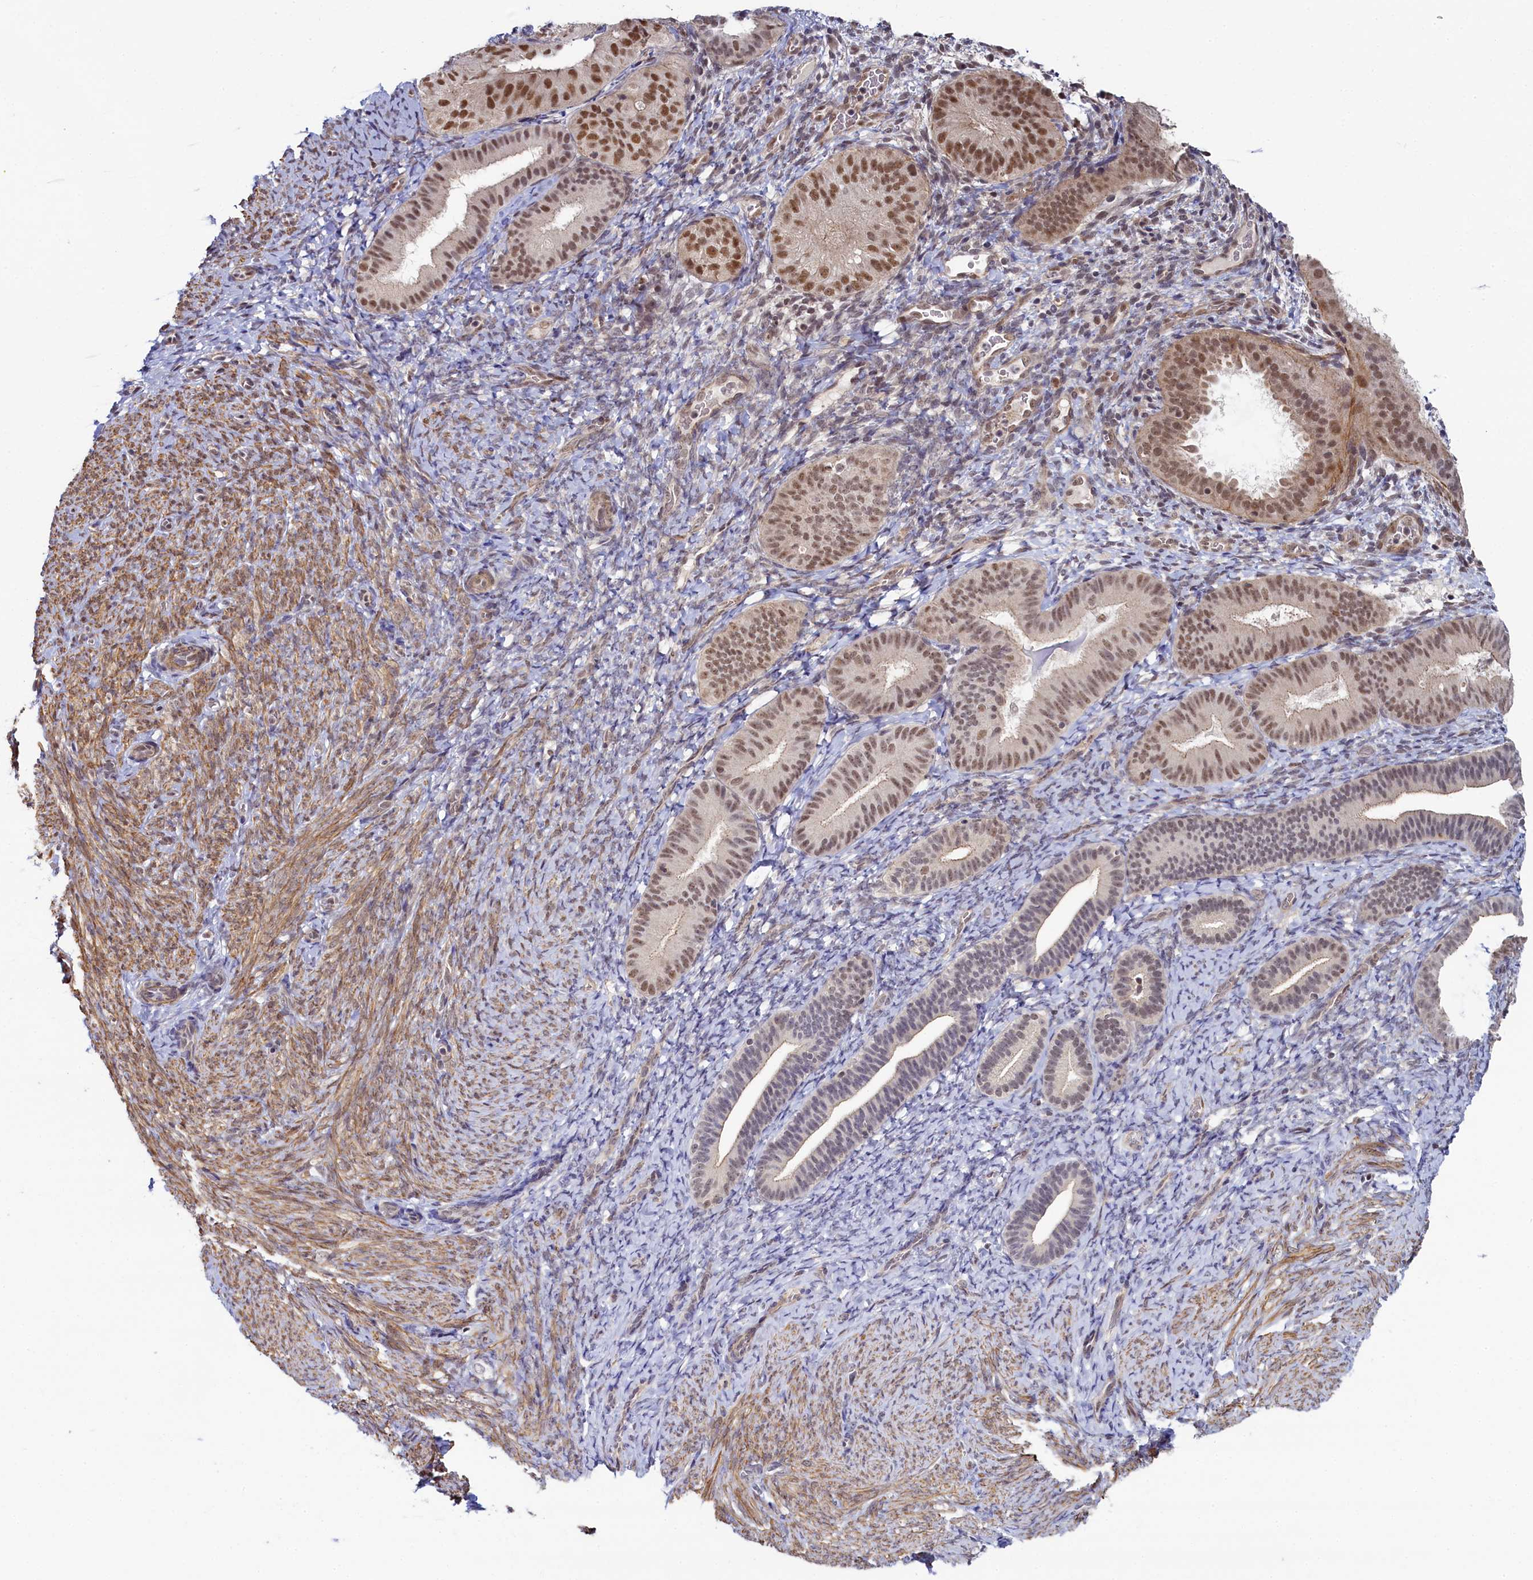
{"staining": {"intensity": "negative", "quantity": "none", "location": "none"}, "tissue": "endometrium", "cell_type": "Cells in endometrial stroma", "image_type": "normal", "snomed": [{"axis": "morphology", "description": "Normal tissue, NOS"}, {"axis": "topography", "description": "Endometrium"}], "caption": "This is an IHC histopathology image of unremarkable endometrium. There is no positivity in cells in endometrial stroma.", "gene": "INTS14", "patient": {"sex": "female", "age": 65}}